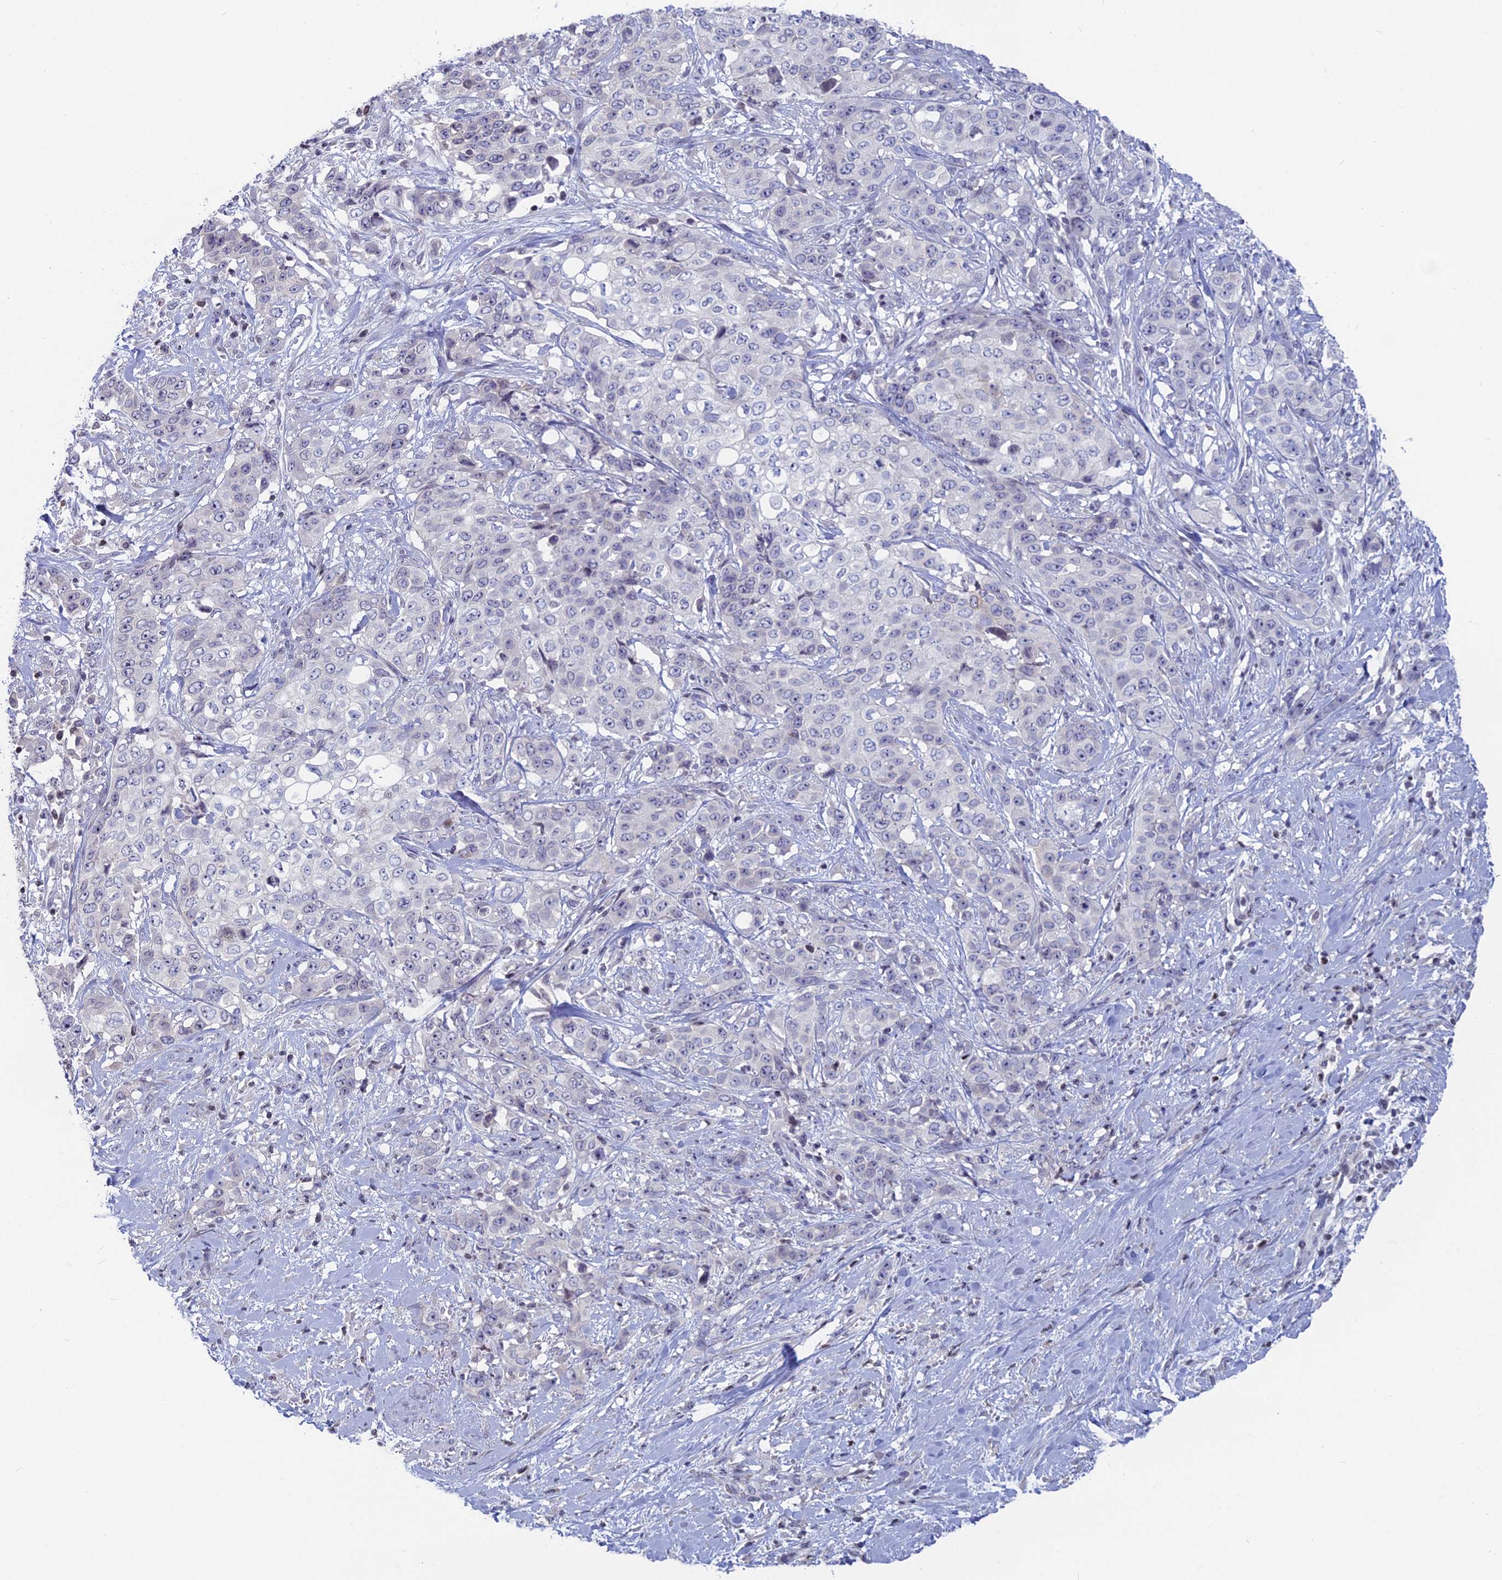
{"staining": {"intensity": "negative", "quantity": "none", "location": "none"}, "tissue": "stomach cancer", "cell_type": "Tumor cells", "image_type": "cancer", "snomed": [{"axis": "morphology", "description": "Adenocarcinoma, NOS"}, {"axis": "topography", "description": "Stomach, upper"}], "caption": "Stomach cancer was stained to show a protein in brown. There is no significant positivity in tumor cells.", "gene": "CERS6", "patient": {"sex": "male", "age": 62}}